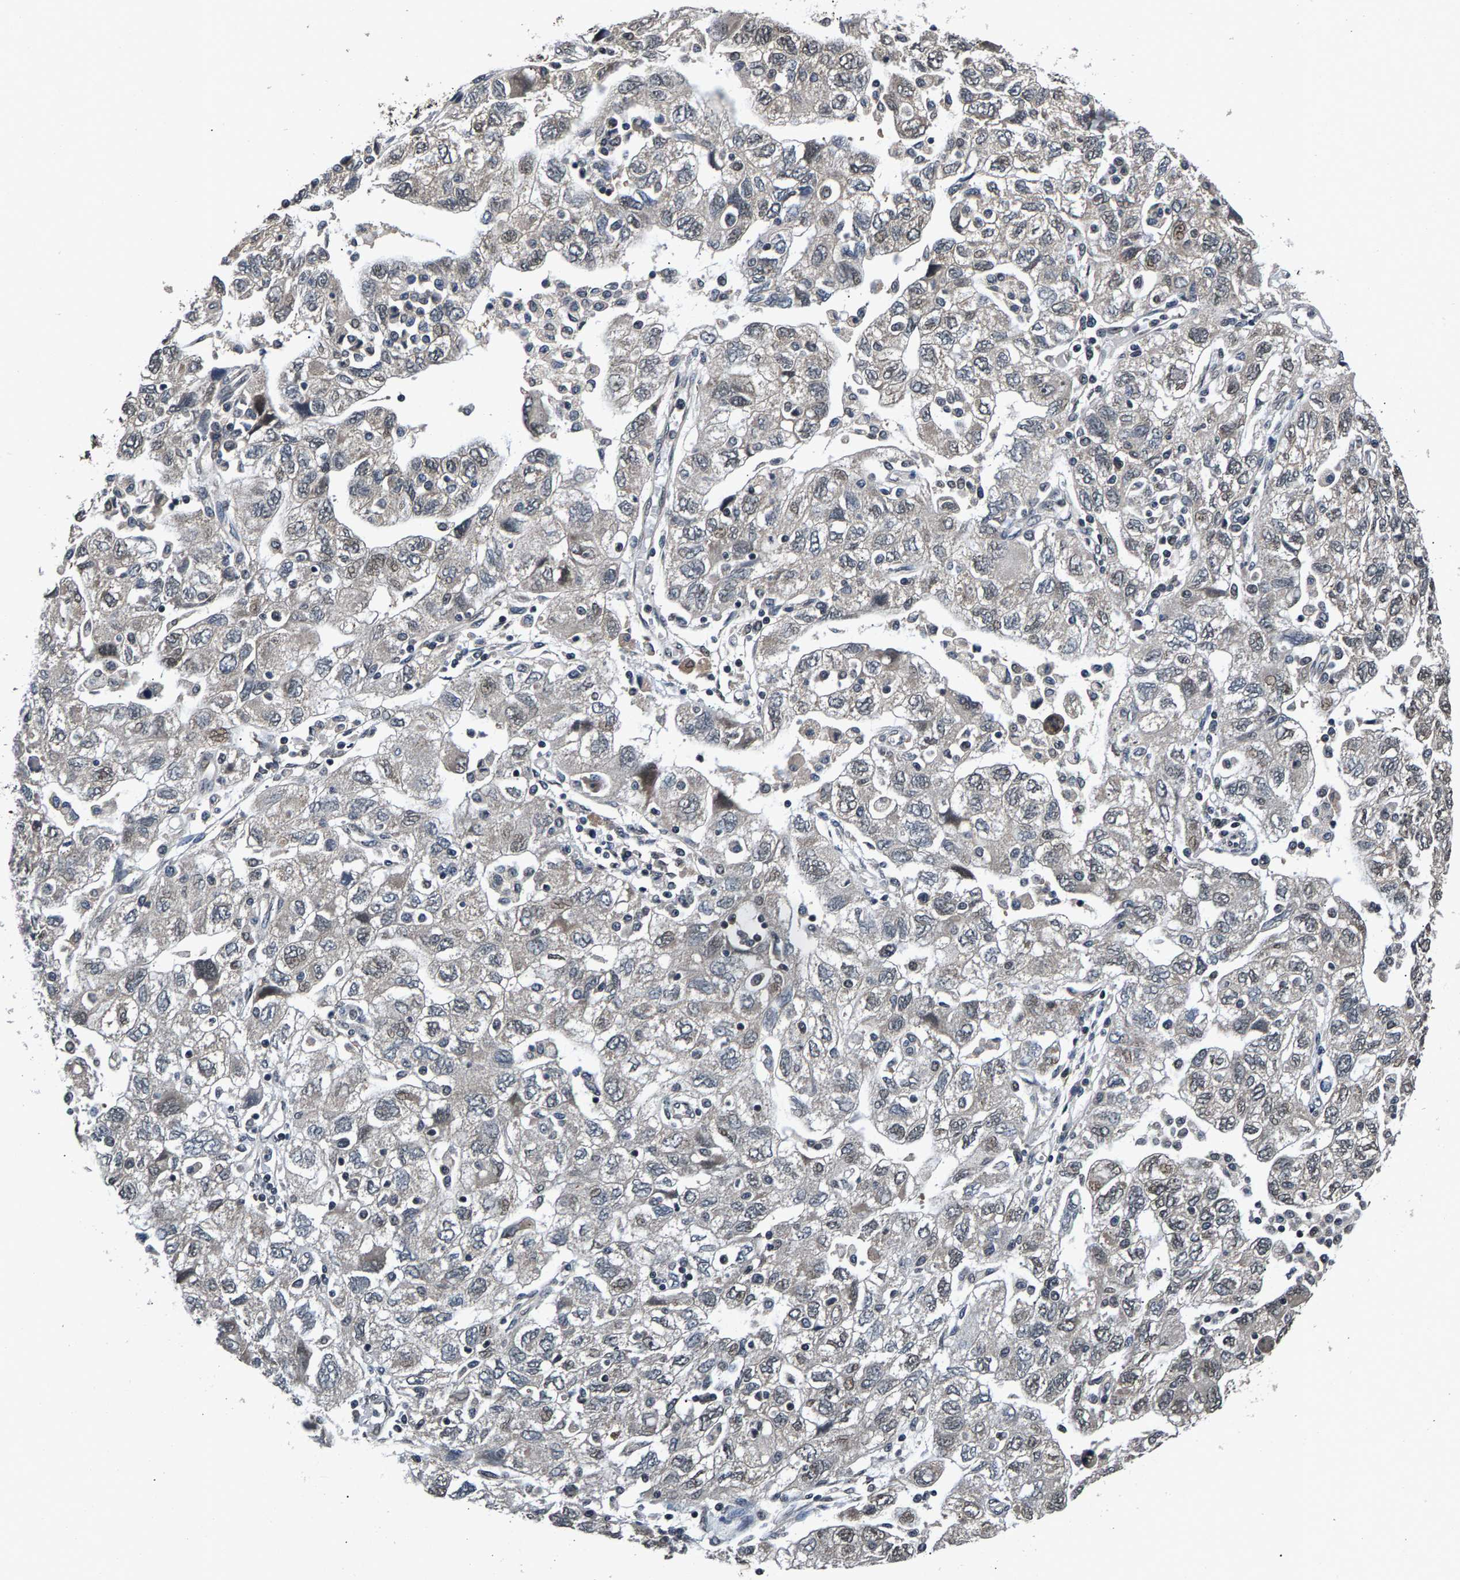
{"staining": {"intensity": "weak", "quantity": "<25%", "location": "nuclear"}, "tissue": "ovarian cancer", "cell_type": "Tumor cells", "image_type": "cancer", "snomed": [{"axis": "morphology", "description": "Carcinoma, NOS"}, {"axis": "morphology", "description": "Cystadenocarcinoma, serous, NOS"}, {"axis": "topography", "description": "Ovary"}], "caption": "Tumor cells are negative for protein expression in human ovarian cancer (serous cystadenocarcinoma).", "gene": "RBM33", "patient": {"sex": "female", "age": 69}}